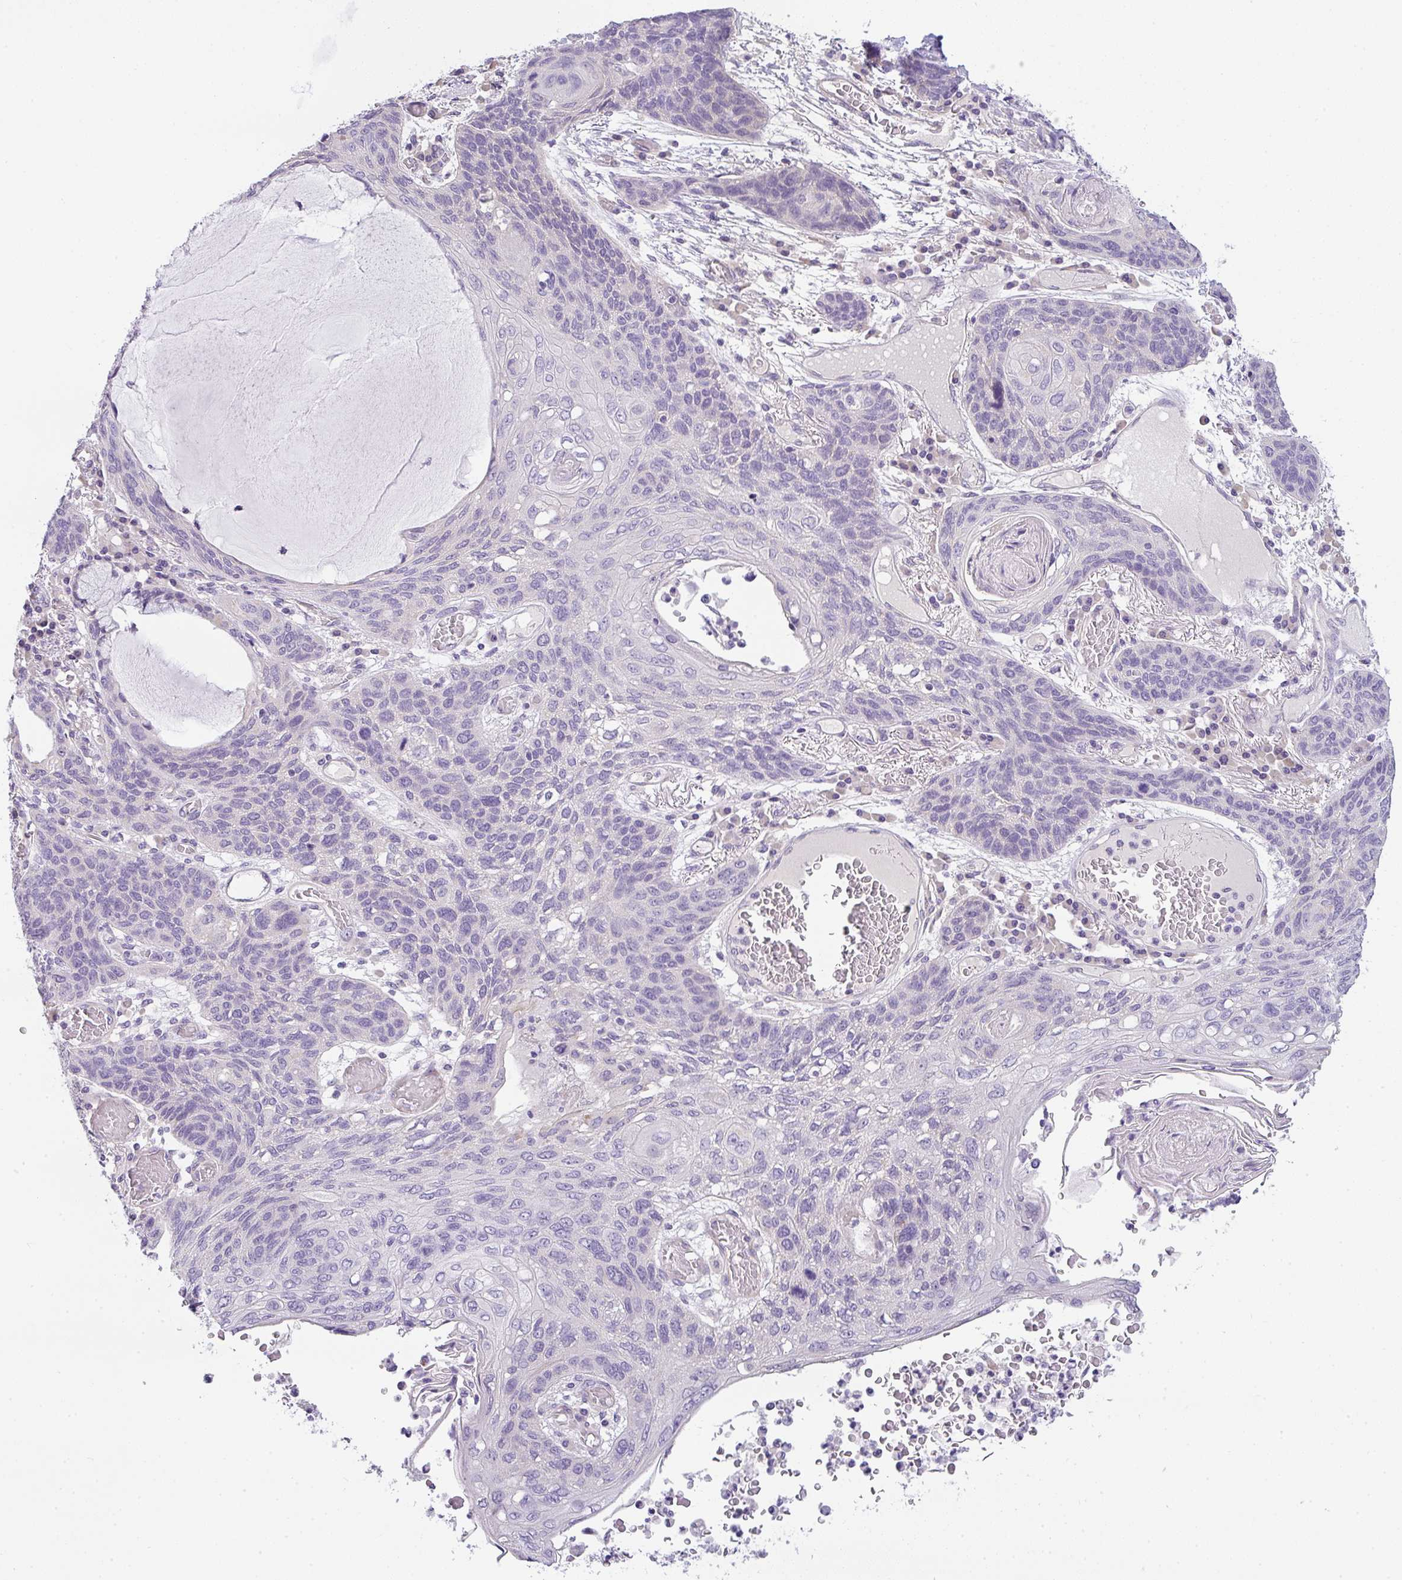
{"staining": {"intensity": "negative", "quantity": "none", "location": "none"}, "tissue": "lung cancer", "cell_type": "Tumor cells", "image_type": "cancer", "snomed": [{"axis": "morphology", "description": "Squamous cell carcinoma, NOS"}, {"axis": "morphology", "description": "Squamous cell carcinoma, metastatic, NOS"}, {"axis": "topography", "description": "Lymph node"}, {"axis": "topography", "description": "Lung"}], "caption": "Lung cancer stained for a protein using immunohistochemistry reveals no staining tumor cells.", "gene": "FILIP1", "patient": {"sex": "male", "age": 41}}